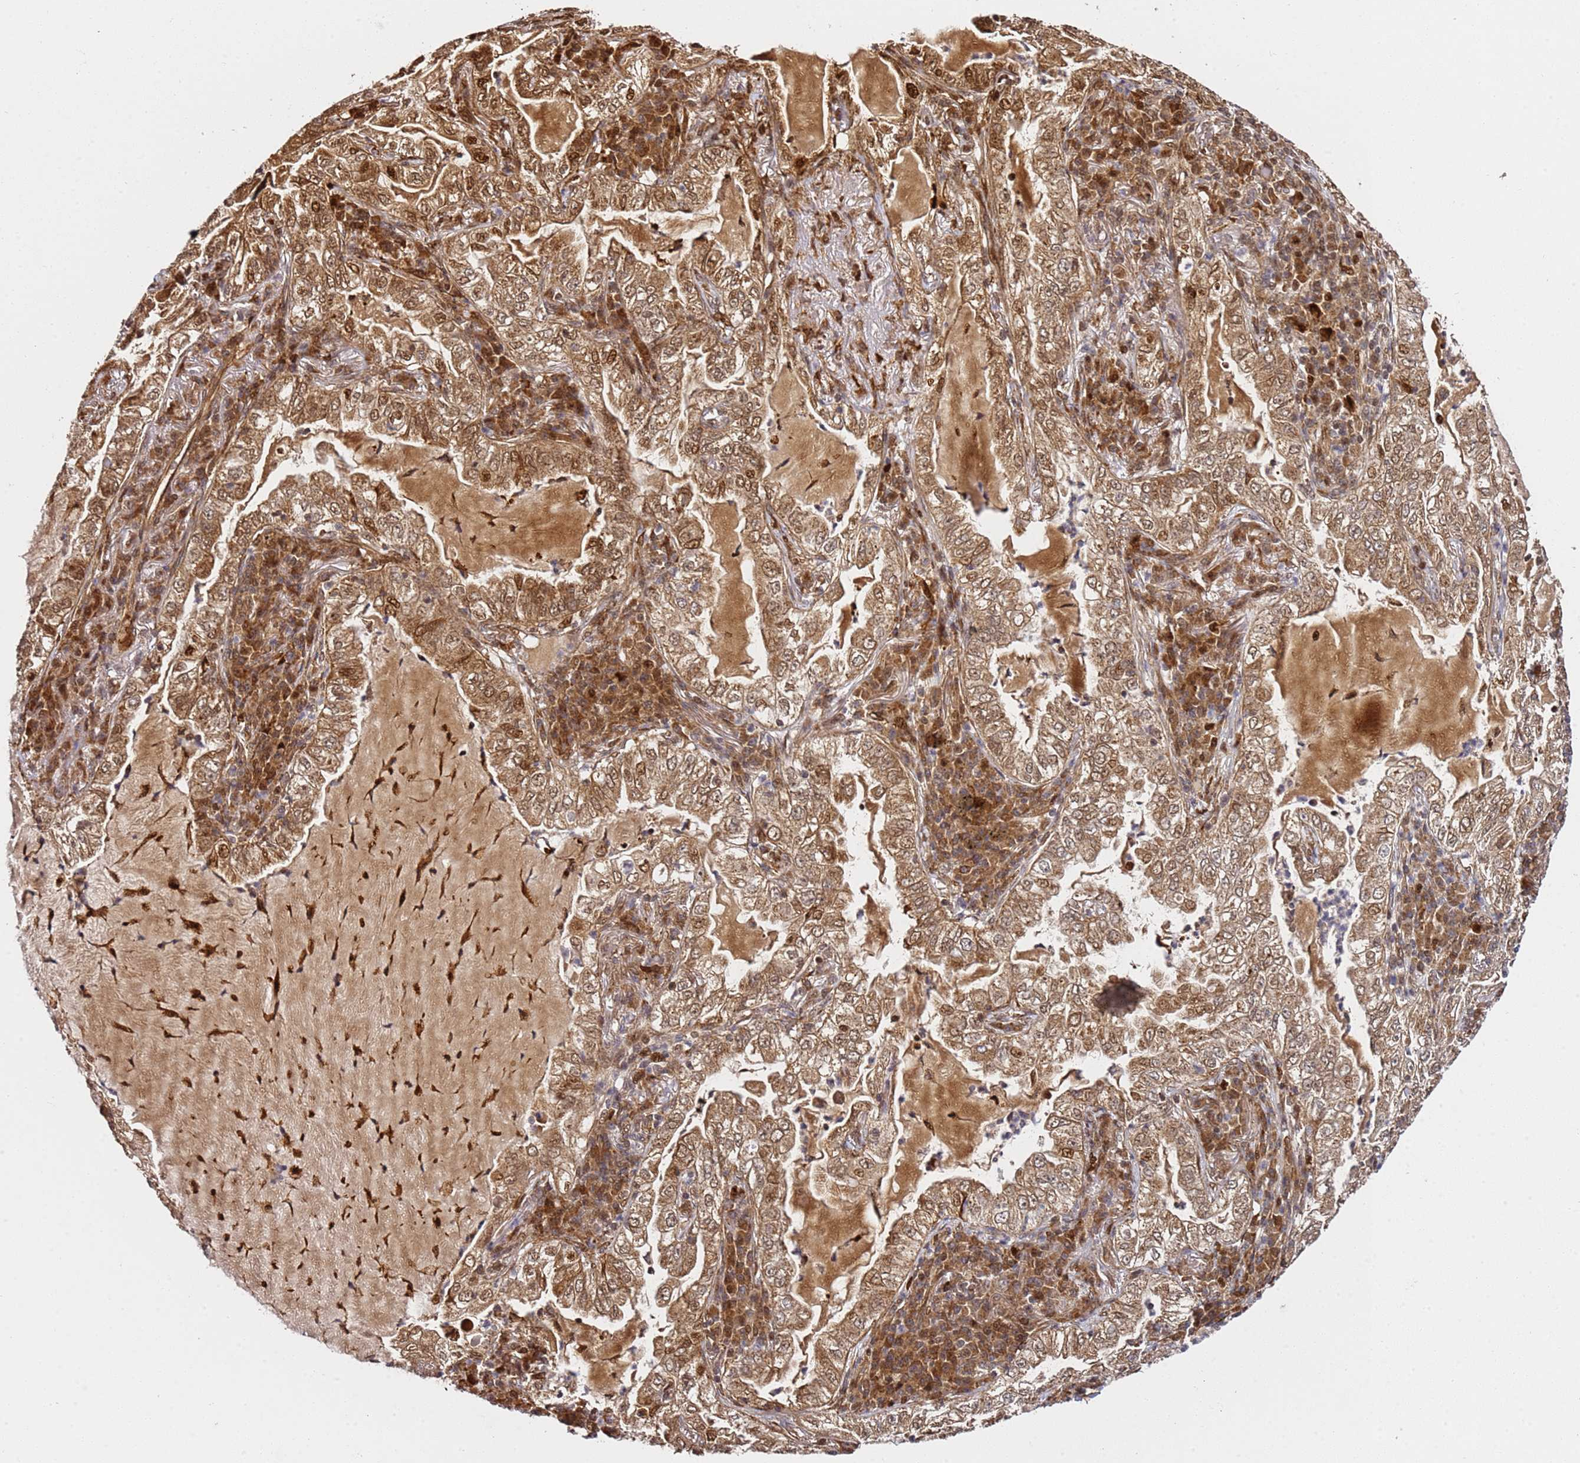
{"staining": {"intensity": "moderate", "quantity": ">75%", "location": "cytoplasmic/membranous,nuclear"}, "tissue": "lung cancer", "cell_type": "Tumor cells", "image_type": "cancer", "snomed": [{"axis": "morphology", "description": "Adenocarcinoma, NOS"}, {"axis": "topography", "description": "Lung"}], "caption": "Lung cancer stained with a protein marker reveals moderate staining in tumor cells.", "gene": "SMOX", "patient": {"sex": "female", "age": 73}}